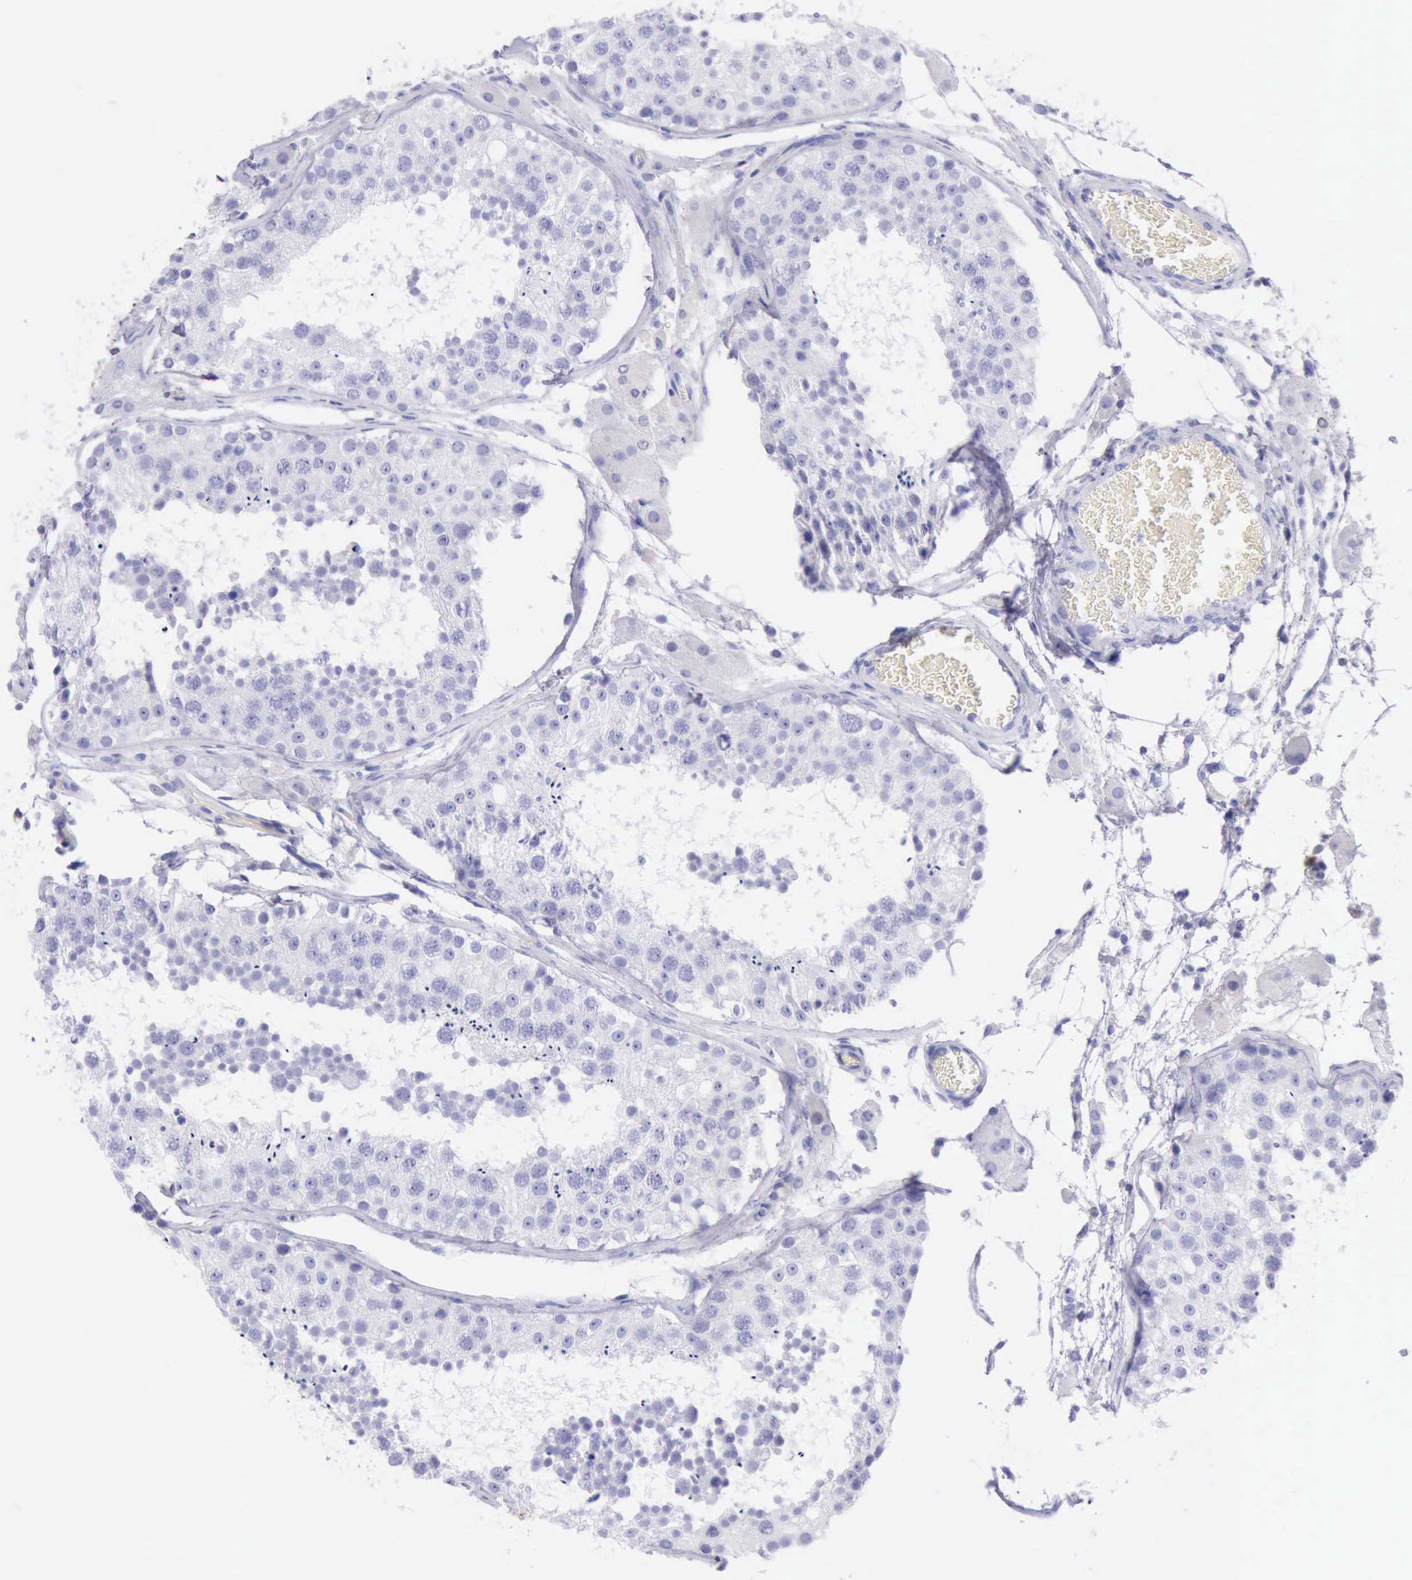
{"staining": {"intensity": "negative", "quantity": "none", "location": "none"}, "tissue": "testis", "cell_type": "Cells in seminiferous ducts", "image_type": "normal", "snomed": [{"axis": "morphology", "description": "Normal tissue, NOS"}, {"axis": "topography", "description": "Testis"}], "caption": "Immunohistochemistry of benign human testis reveals no expression in cells in seminiferous ducts. (Brightfield microscopy of DAB immunohistochemistry at high magnification).", "gene": "KRT8", "patient": {"sex": "male", "age": 26}}